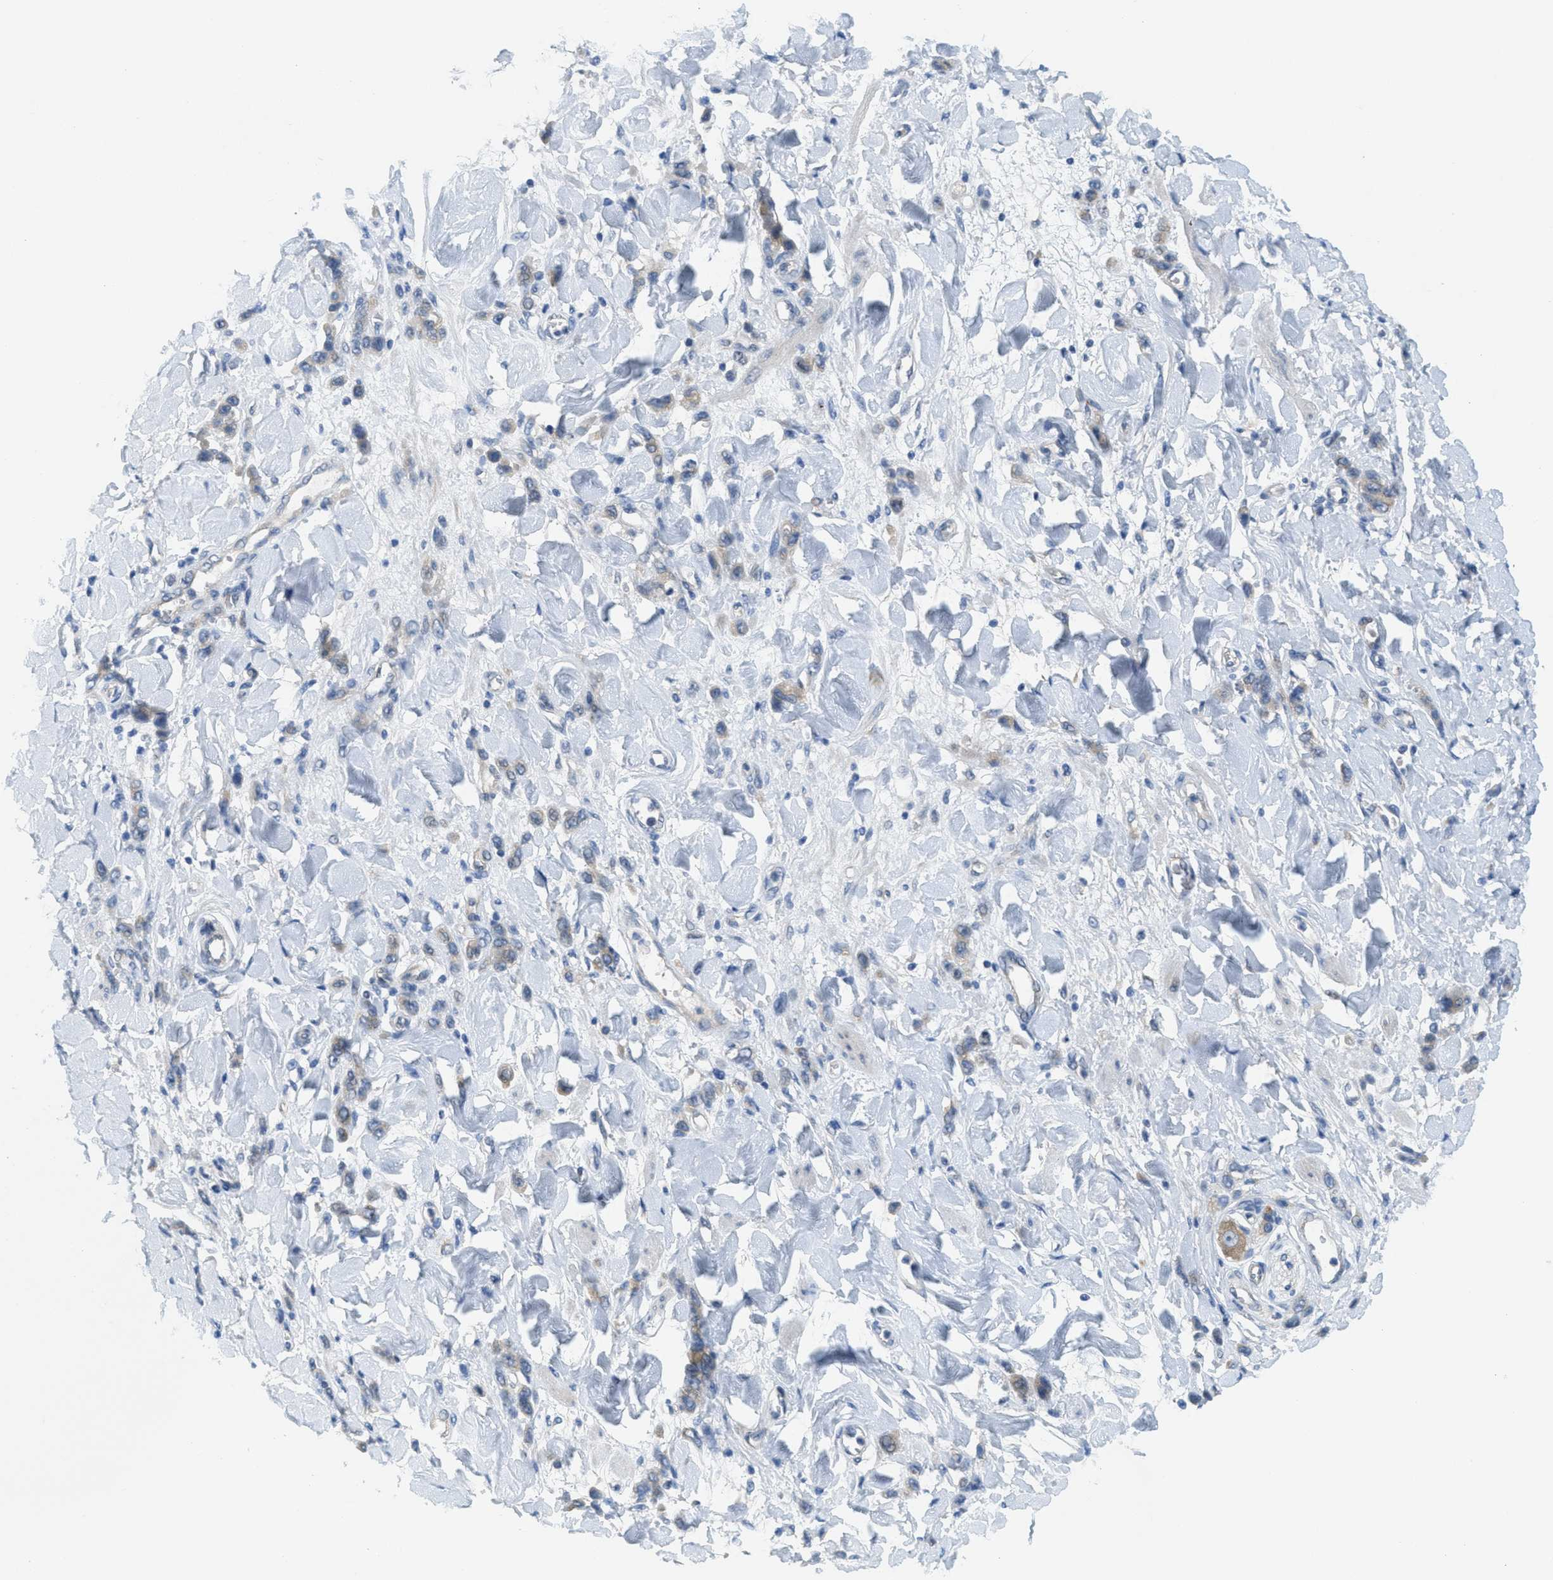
{"staining": {"intensity": "weak", "quantity": "<25%", "location": "cytoplasmic/membranous"}, "tissue": "stomach cancer", "cell_type": "Tumor cells", "image_type": "cancer", "snomed": [{"axis": "morphology", "description": "Normal tissue, NOS"}, {"axis": "morphology", "description": "Adenocarcinoma, NOS"}, {"axis": "topography", "description": "Stomach"}], "caption": "High power microscopy photomicrograph of an IHC histopathology image of adenocarcinoma (stomach), revealing no significant positivity in tumor cells.", "gene": "ZFYVE9", "patient": {"sex": "male", "age": 82}}